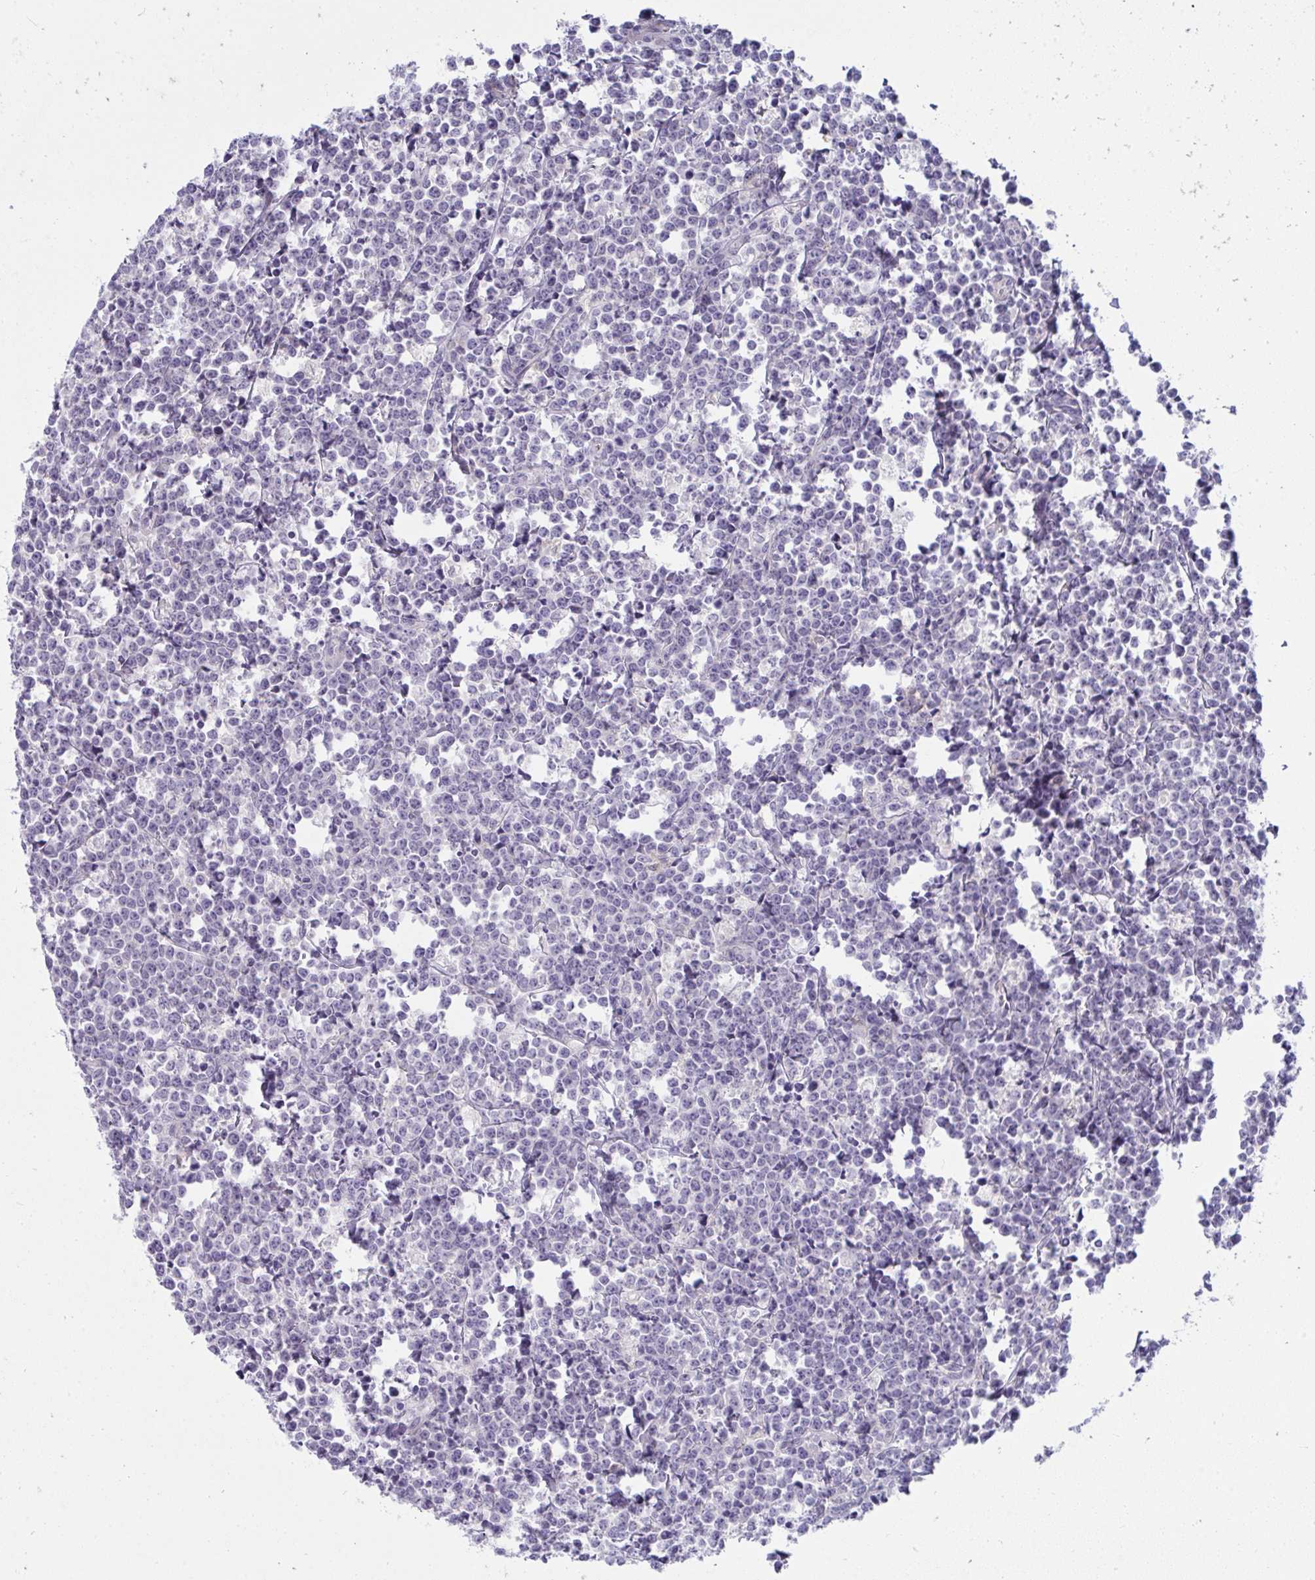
{"staining": {"intensity": "negative", "quantity": "none", "location": "none"}, "tissue": "lymphoma", "cell_type": "Tumor cells", "image_type": "cancer", "snomed": [{"axis": "morphology", "description": "Malignant lymphoma, non-Hodgkin's type, High grade"}, {"axis": "topography", "description": "Small intestine"}], "caption": "Human lymphoma stained for a protein using immunohistochemistry (IHC) reveals no expression in tumor cells.", "gene": "PIGZ", "patient": {"sex": "female", "age": 56}}